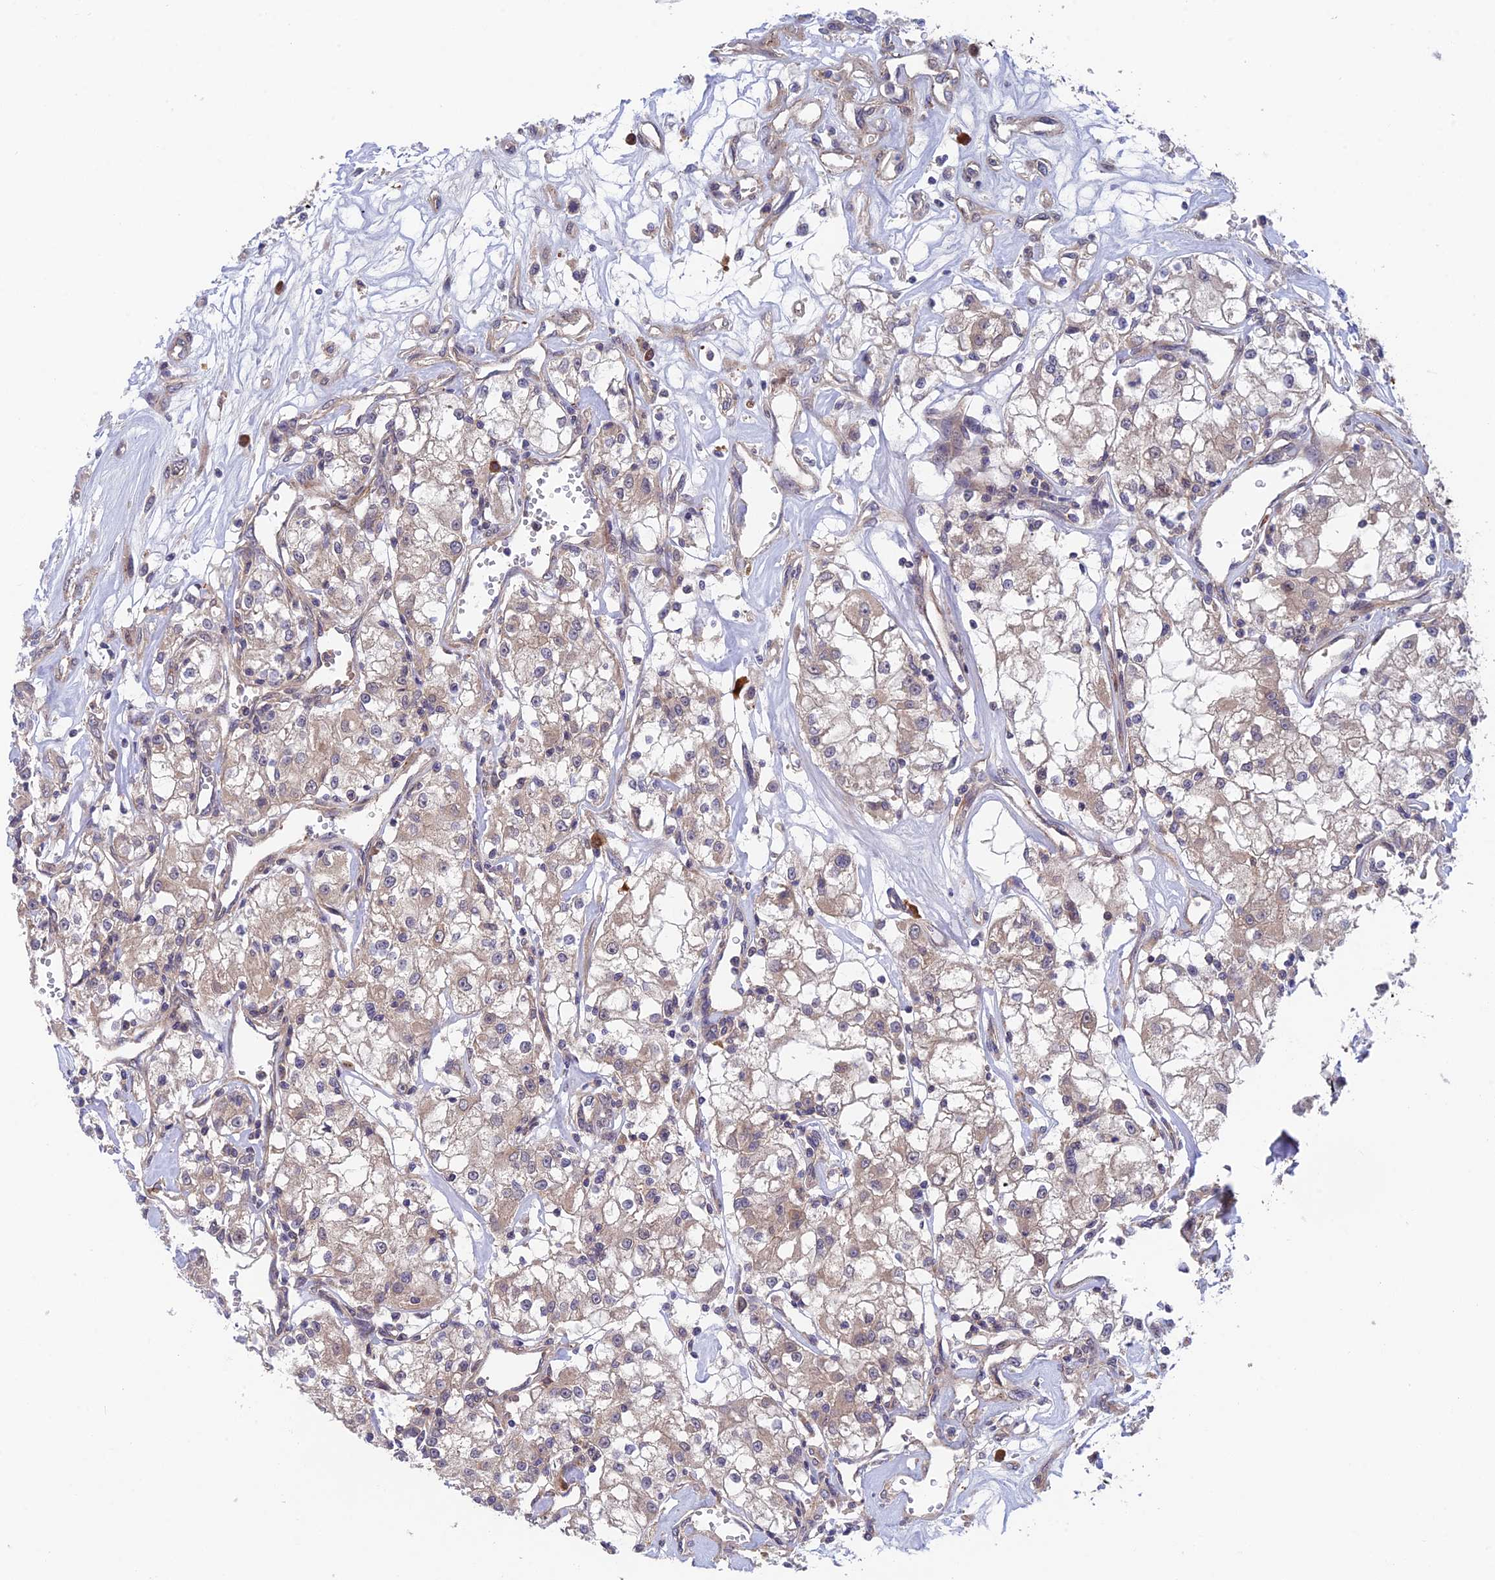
{"staining": {"intensity": "weak", "quantity": "25%-75%", "location": "cytoplasmic/membranous"}, "tissue": "renal cancer", "cell_type": "Tumor cells", "image_type": "cancer", "snomed": [{"axis": "morphology", "description": "Adenocarcinoma, NOS"}, {"axis": "topography", "description": "Kidney"}], "caption": "This is an image of immunohistochemistry staining of renal cancer, which shows weak staining in the cytoplasmic/membranous of tumor cells.", "gene": "UROS", "patient": {"sex": "female", "age": 59}}